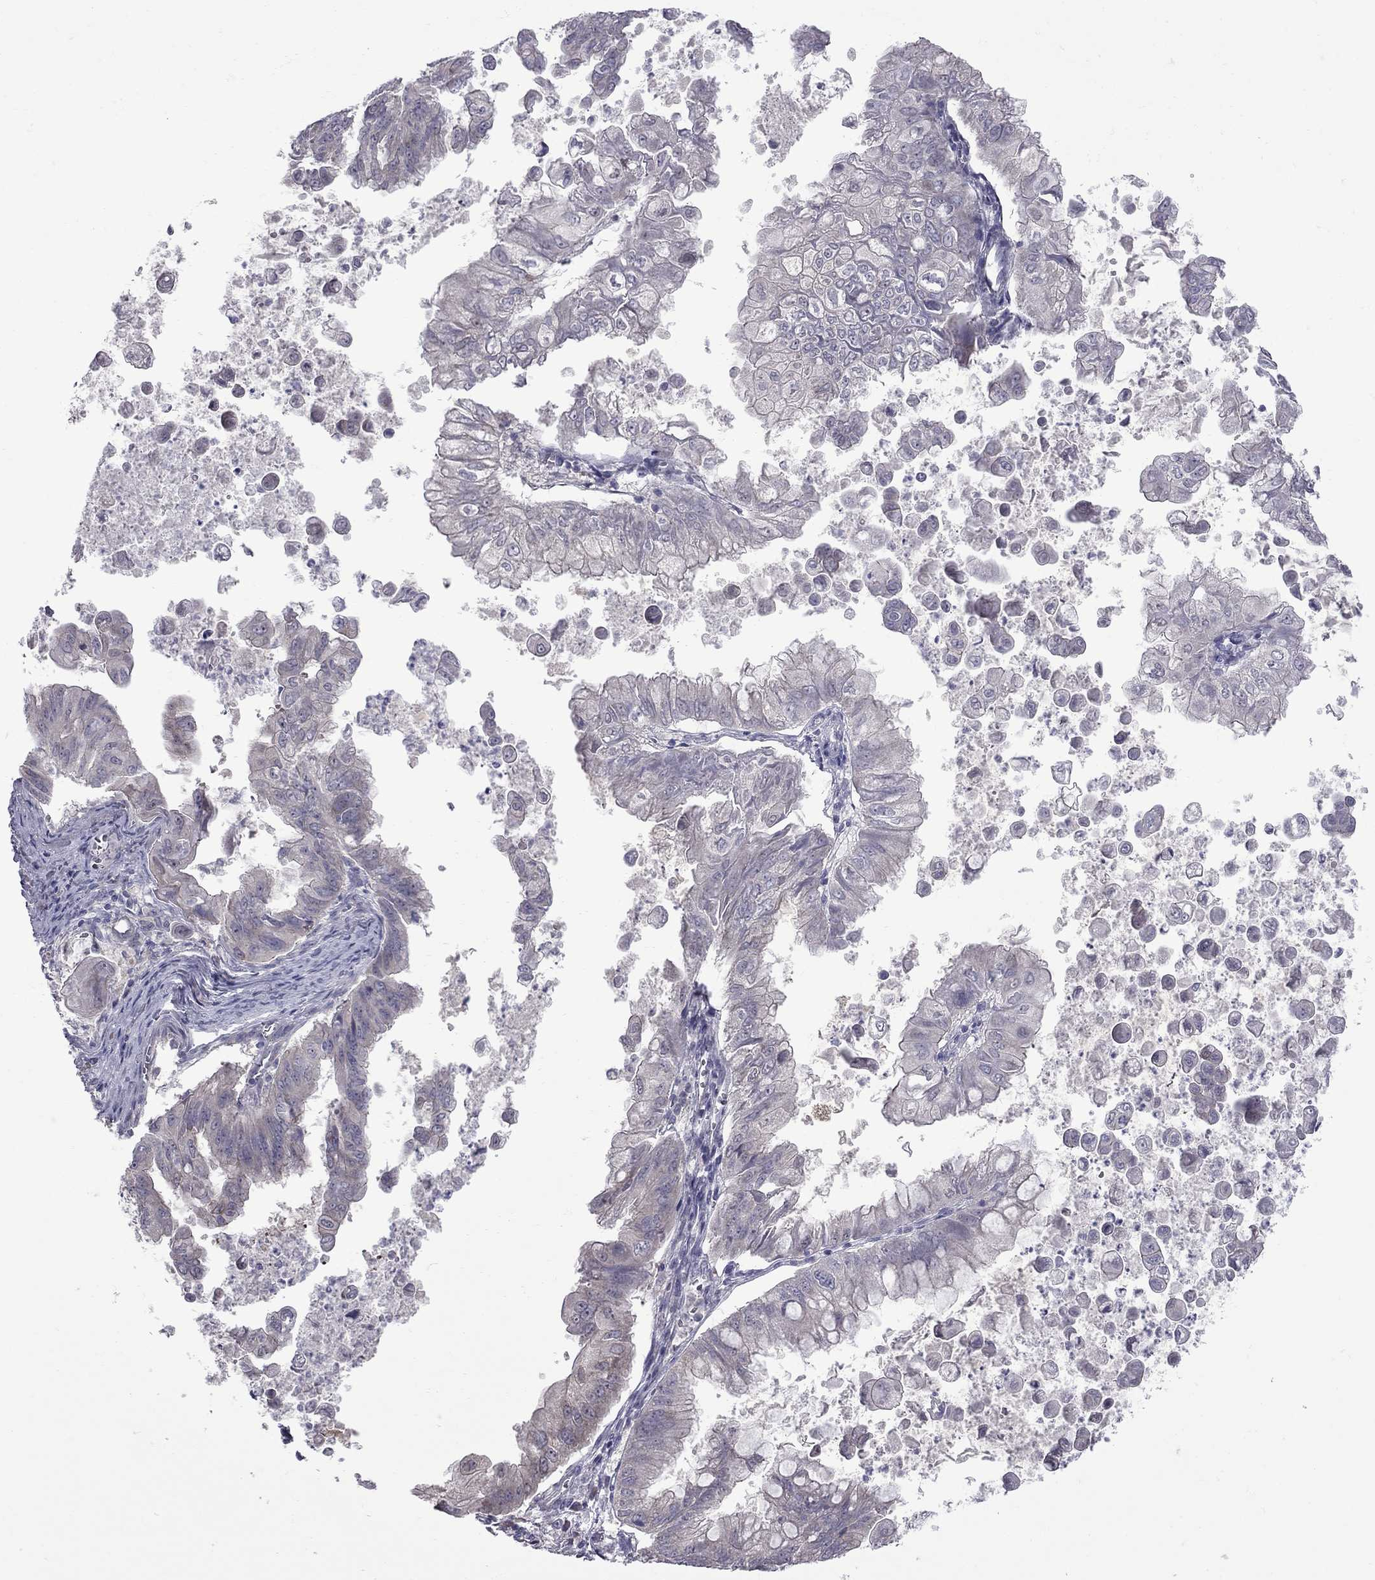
{"staining": {"intensity": "negative", "quantity": "none", "location": "none"}, "tissue": "stomach cancer", "cell_type": "Tumor cells", "image_type": "cancer", "snomed": [{"axis": "morphology", "description": "Adenocarcinoma, NOS"}, {"axis": "topography", "description": "Stomach, upper"}], "caption": "Immunohistochemical staining of stomach adenocarcinoma reveals no significant positivity in tumor cells.", "gene": "NRARP", "patient": {"sex": "male", "age": 80}}